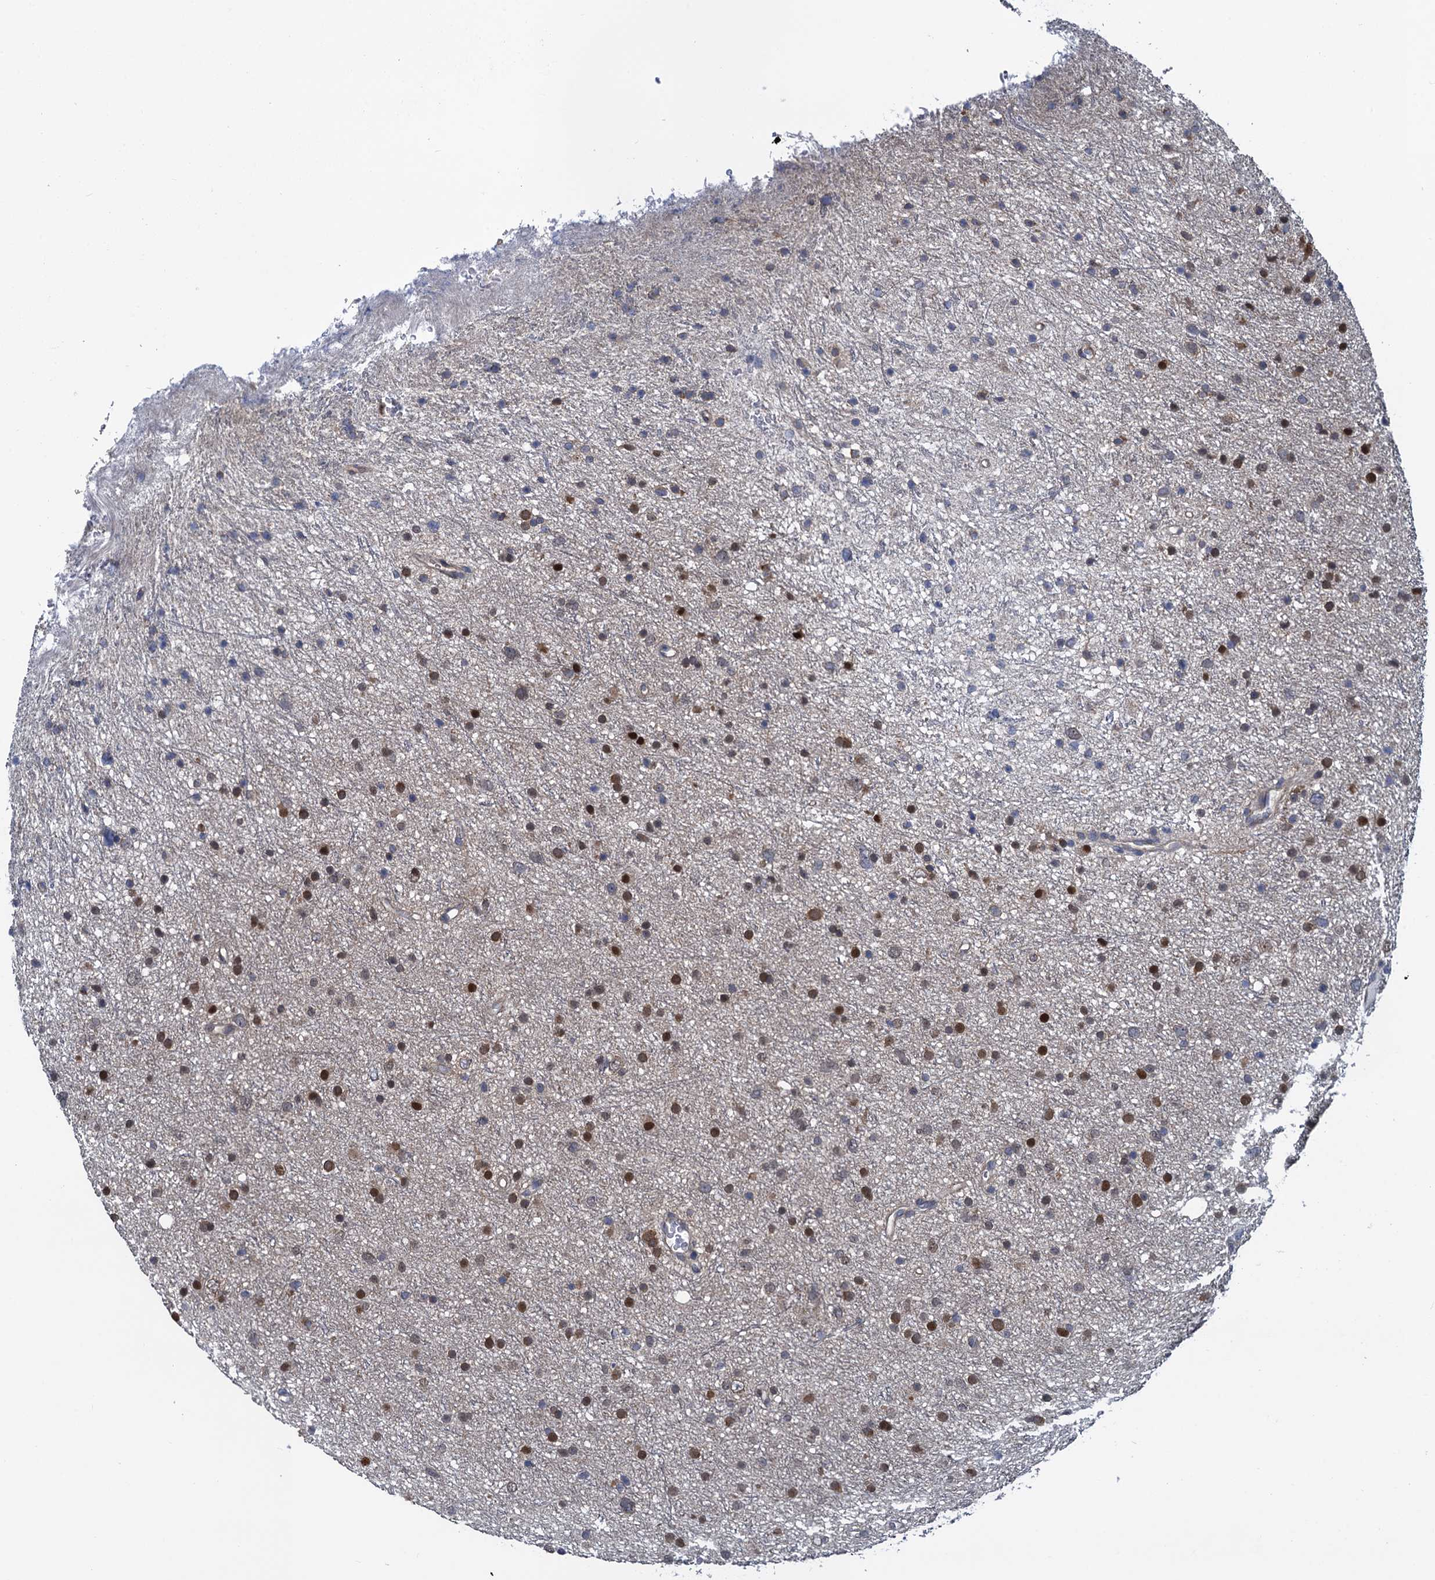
{"staining": {"intensity": "moderate", "quantity": "25%-75%", "location": "nuclear"}, "tissue": "glioma", "cell_type": "Tumor cells", "image_type": "cancer", "snomed": [{"axis": "morphology", "description": "Glioma, malignant, Low grade"}, {"axis": "topography", "description": "Cerebral cortex"}], "caption": "High-magnification brightfield microscopy of malignant glioma (low-grade) stained with DAB (3,3'-diaminobenzidine) (brown) and counterstained with hematoxylin (blue). tumor cells exhibit moderate nuclear positivity is appreciated in approximately25%-75% of cells.", "gene": "RNF125", "patient": {"sex": "female", "age": 39}}